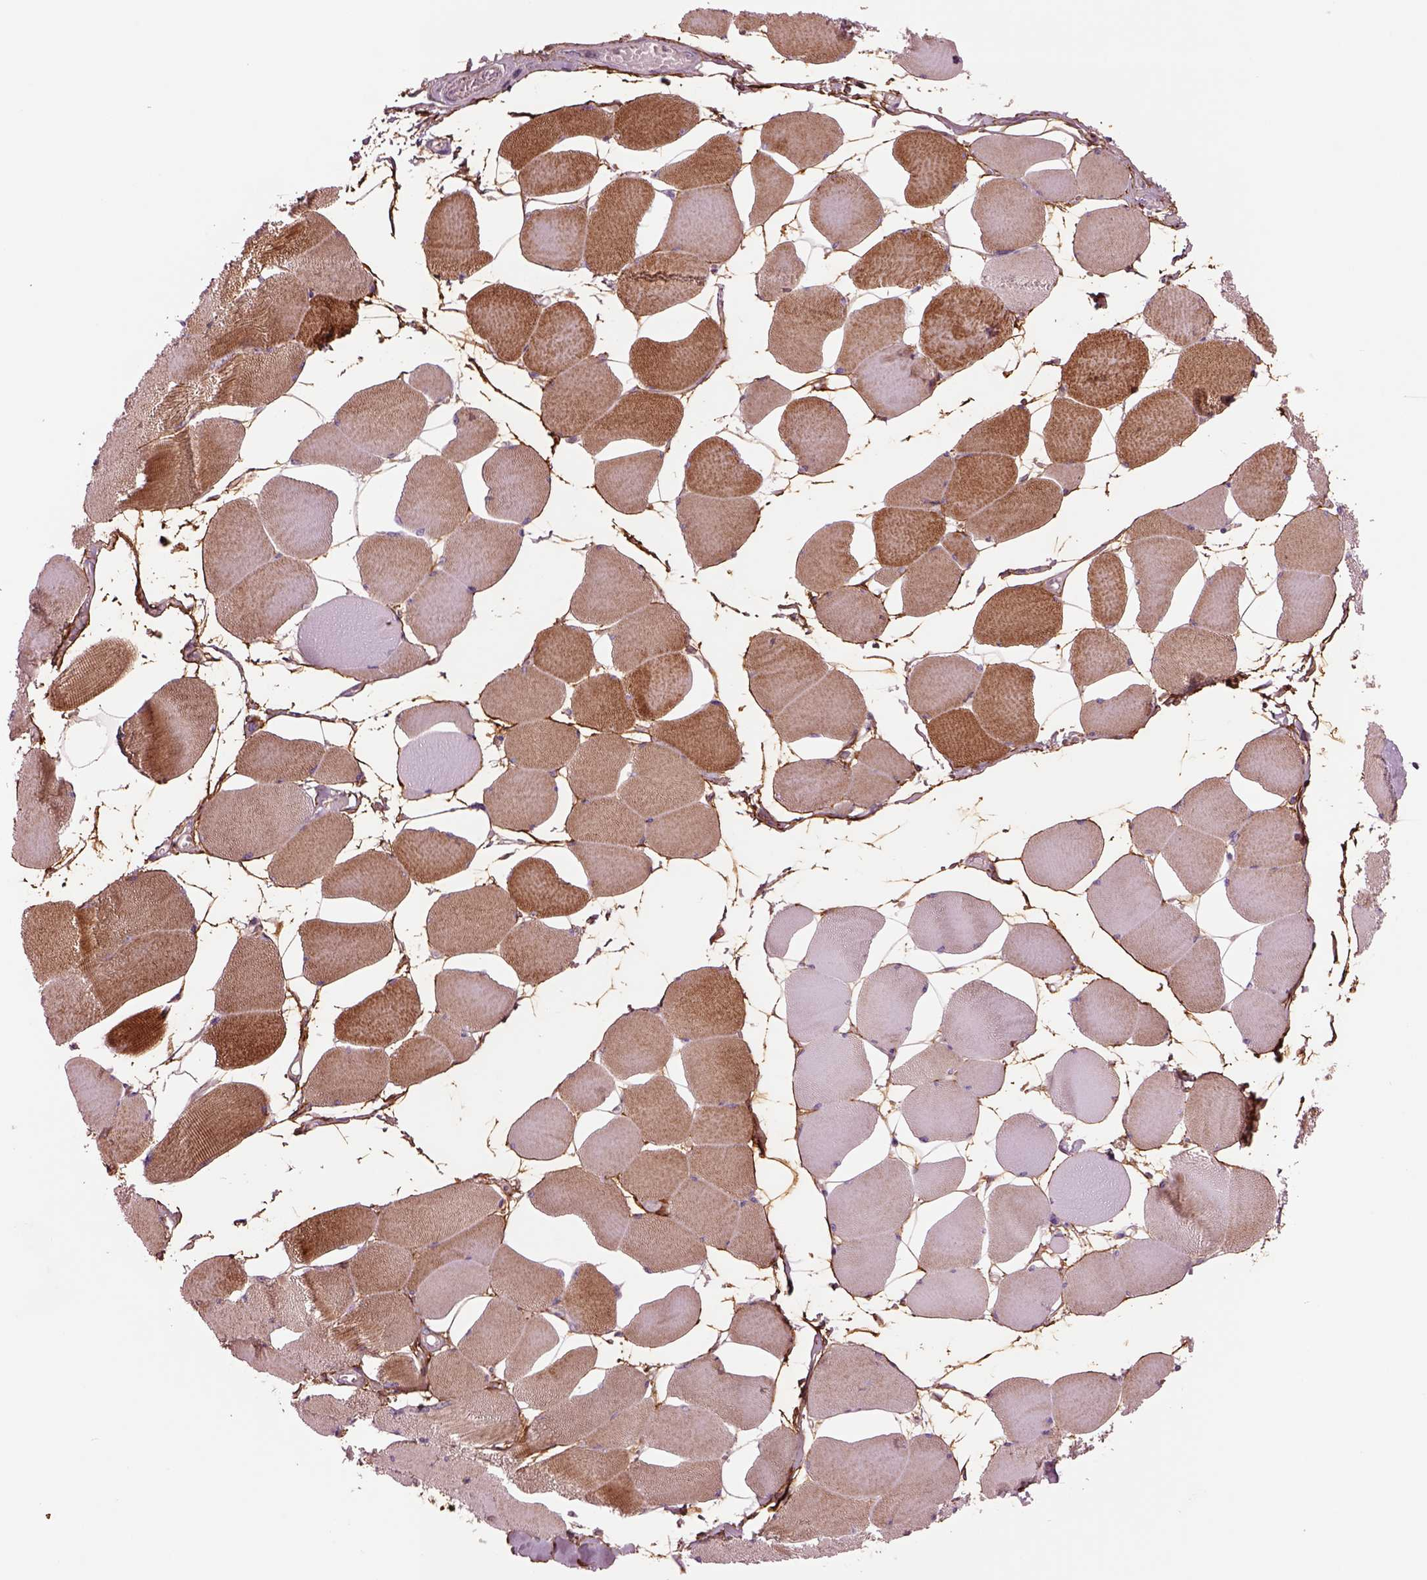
{"staining": {"intensity": "moderate", "quantity": "25%-75%", "location": "cytoplasmic/membranous"}, "tissue": "skeletal muscle", "cell_type": "Myocytes", "image_type": "normal", "snomed": [{"axis": "morphology", "description": "Normal tissue, NOS"}, {"axis": "topography", "description": "Skeletal muscle"}], "caption": "Protein staining displays moderate cytoplasmic/membranous staining in approximately 25%-75% of myocytes in normal skeletal muscle.", "gene": "SEC23A", "patient": {"sex": "female", "age": 75}}